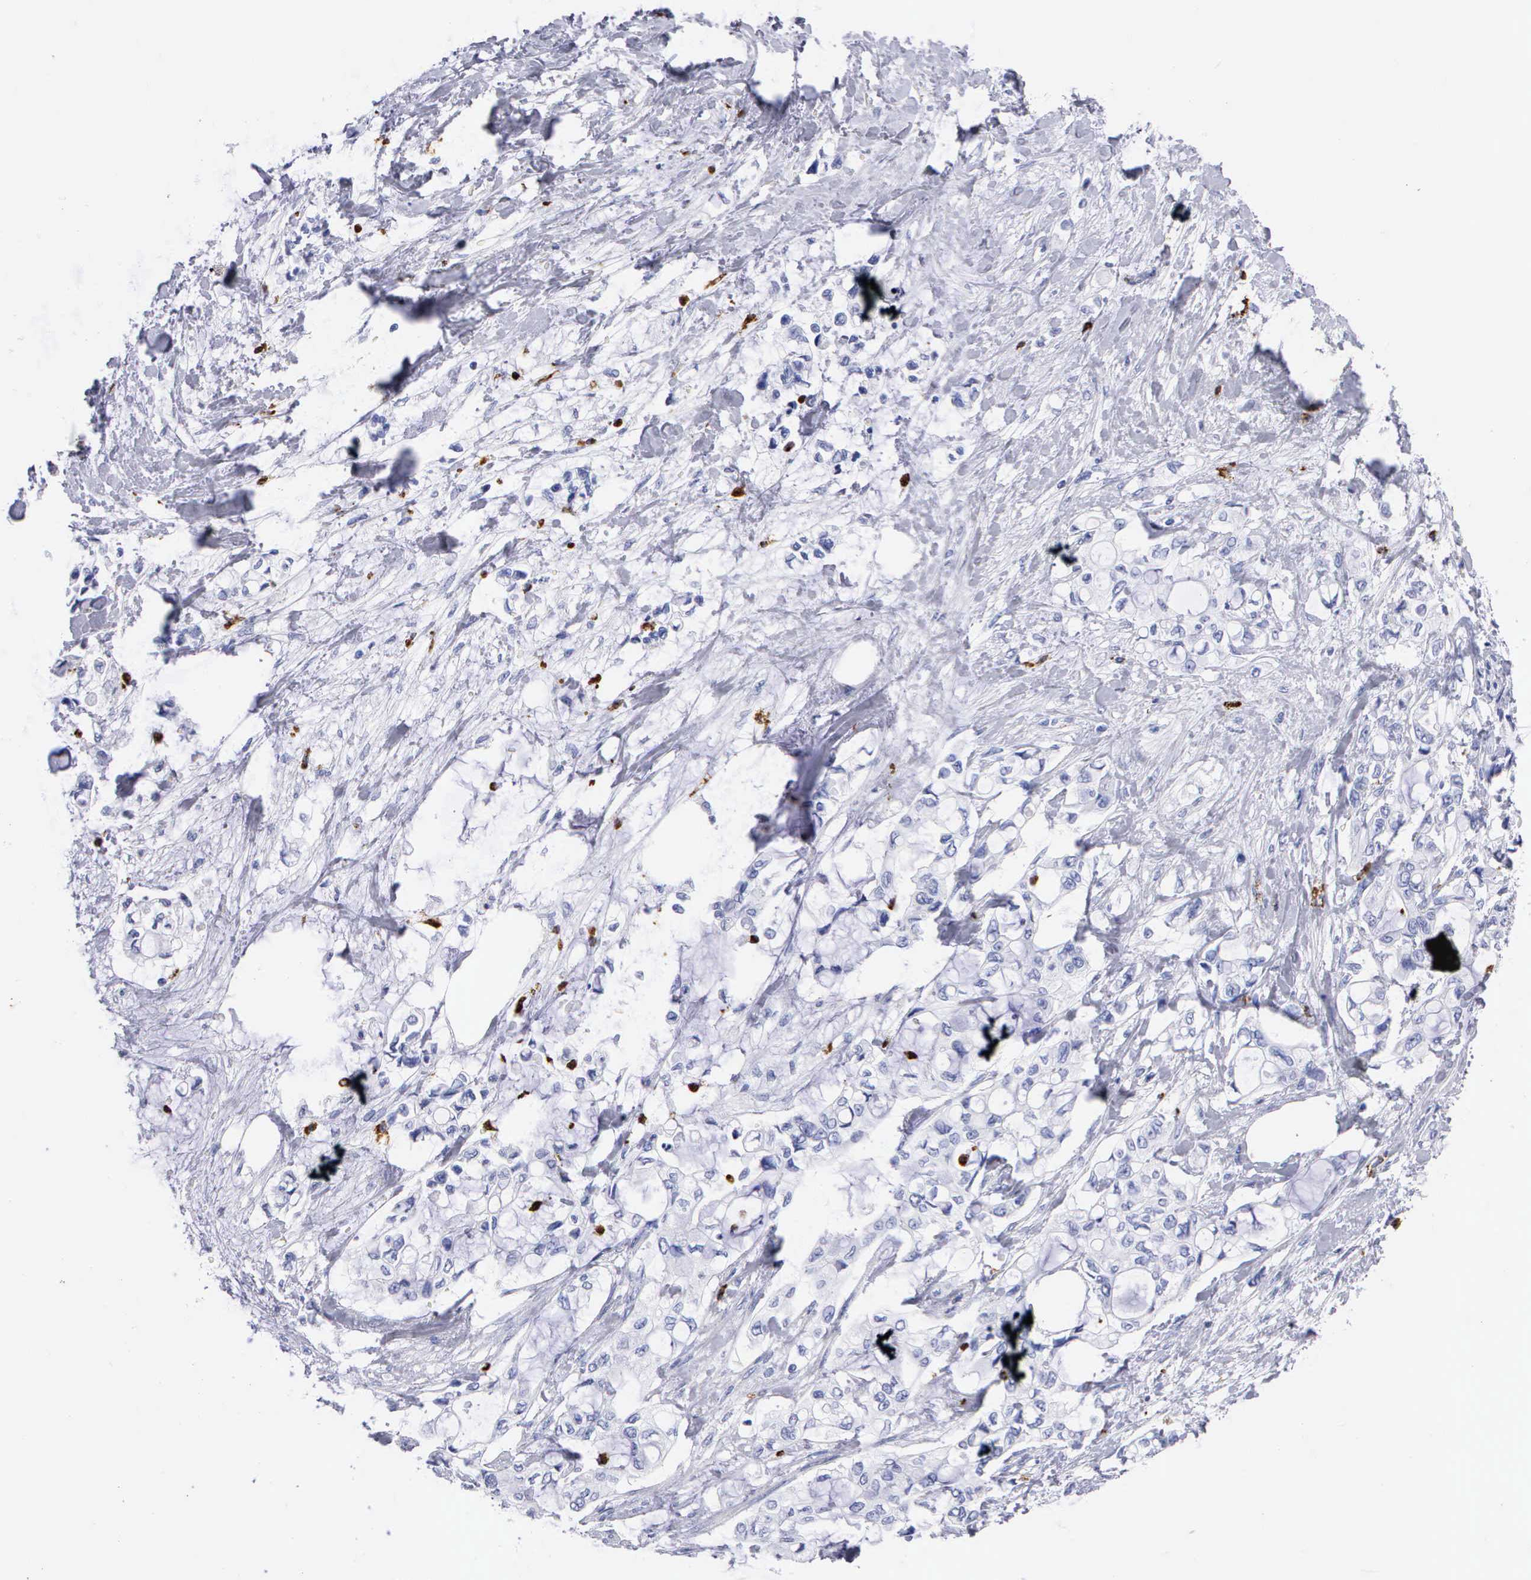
{"staining": {"intensity": "negative", "quantity": "none", "location": "none"}, "tissue": "pancreatic cancer", "cell_type": "Tumor cells", "image_type": "cancer", "snomed": [{"axis": "morphology", "description": "Adenocarcinoma, NOS"}, {"axis": "topography", "description": "Pancreas"}], "caption": "Adenocarcinoma (pancreatic) was stained to show a protein in brown. There is no significant expression in tumor cells. Nuclei are stained in blue.", "gene": "CTSG", "patient": {"sex": "female", "age": 70}}